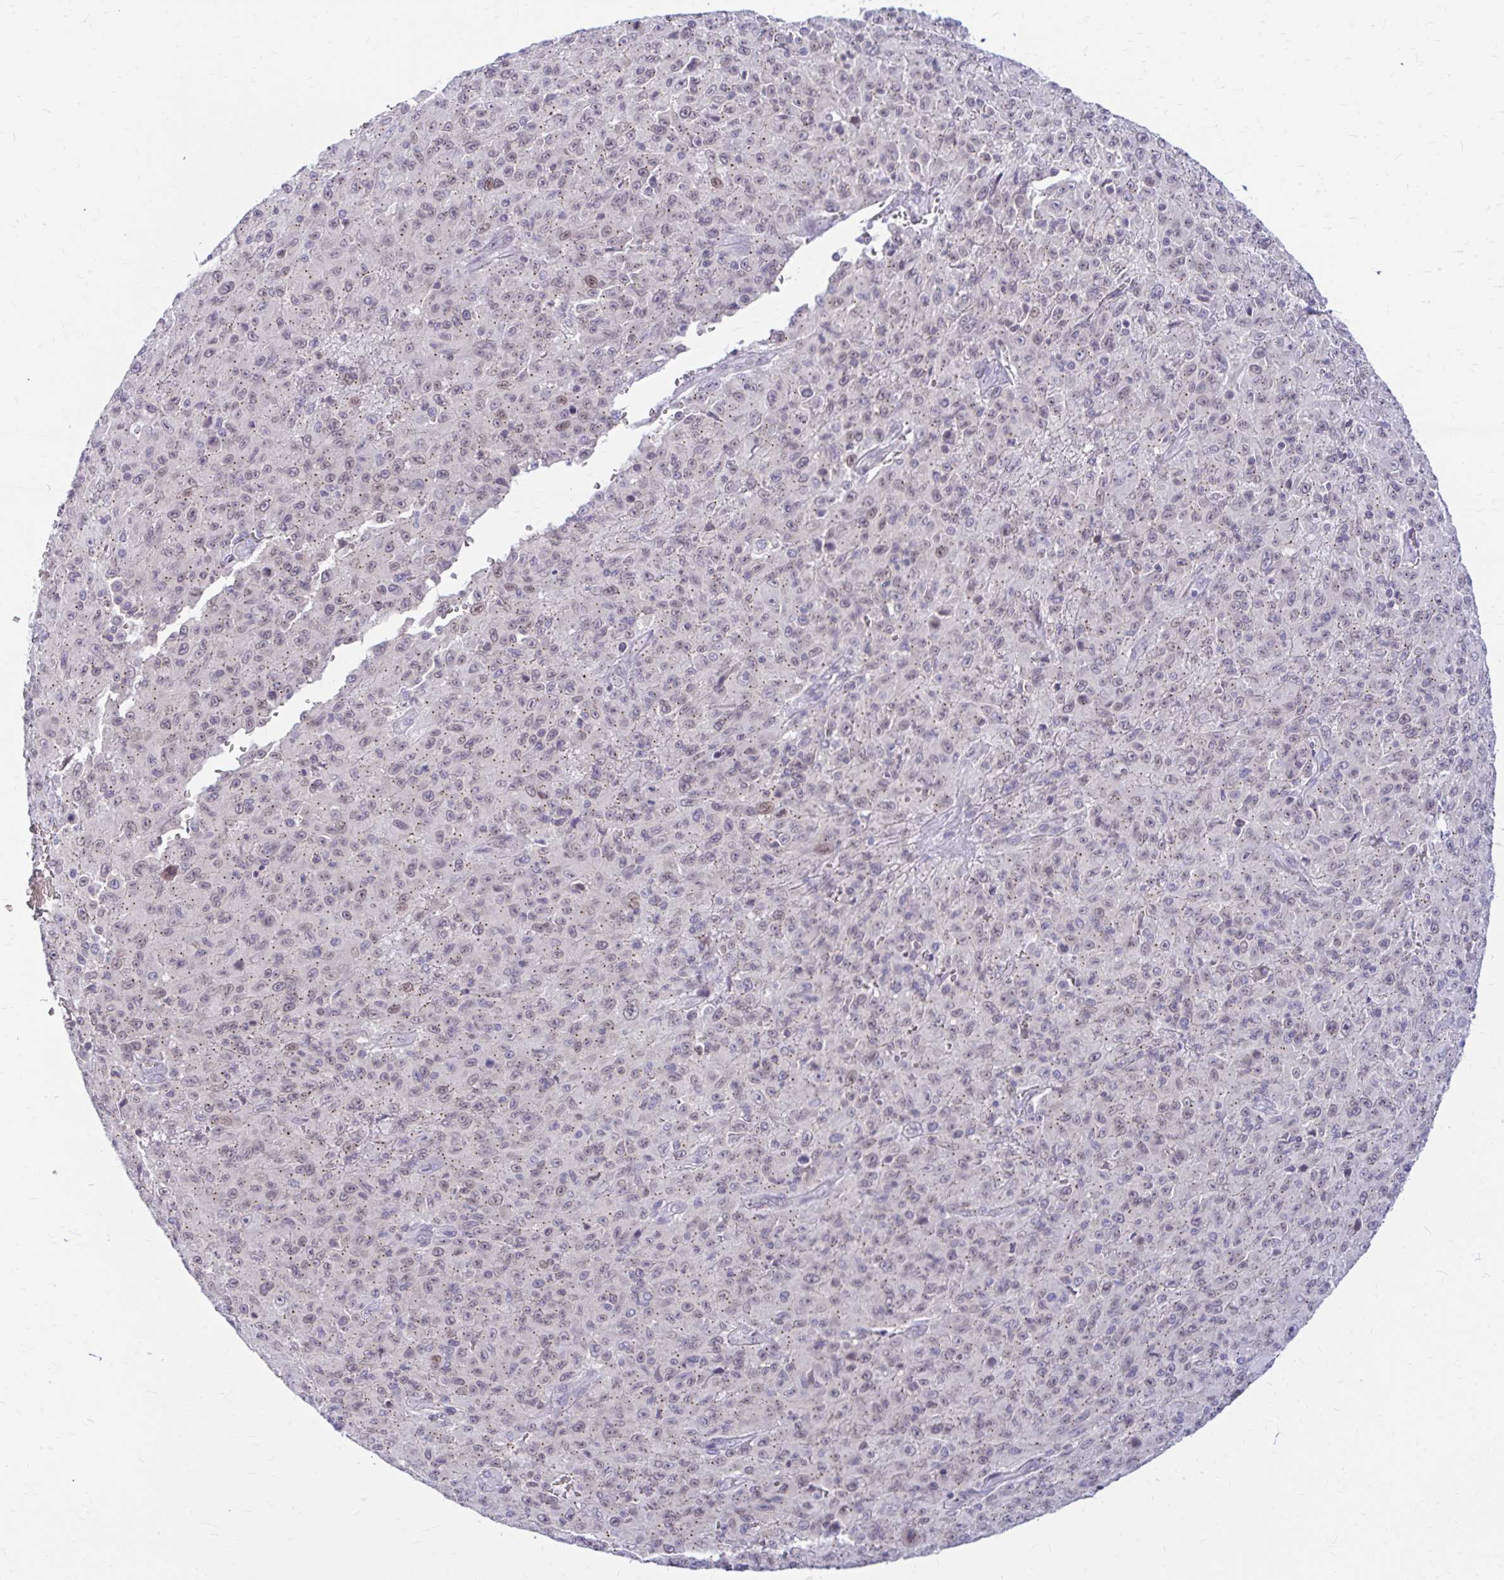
{"staining": {"intensity": "weak", "quantity": "25%-75%", "location": "nuclear"}, "tissue": "melanoma", "cell_type": "Tumor cells", "image_type": "cancer", "snomed": [{"axis": "morphology", "description": "Malignant melanoma, NOS"}, {"axis": "topography", "description": "Skin"}], "caption": "High-power microscopy captured an IHC photomicrograph of melanoma, revealing weak nuclear positivity in approximately 25%-75% of tumor cells.", "gene": "RADIL", "patient": {"sex": "male", "age": 46}}